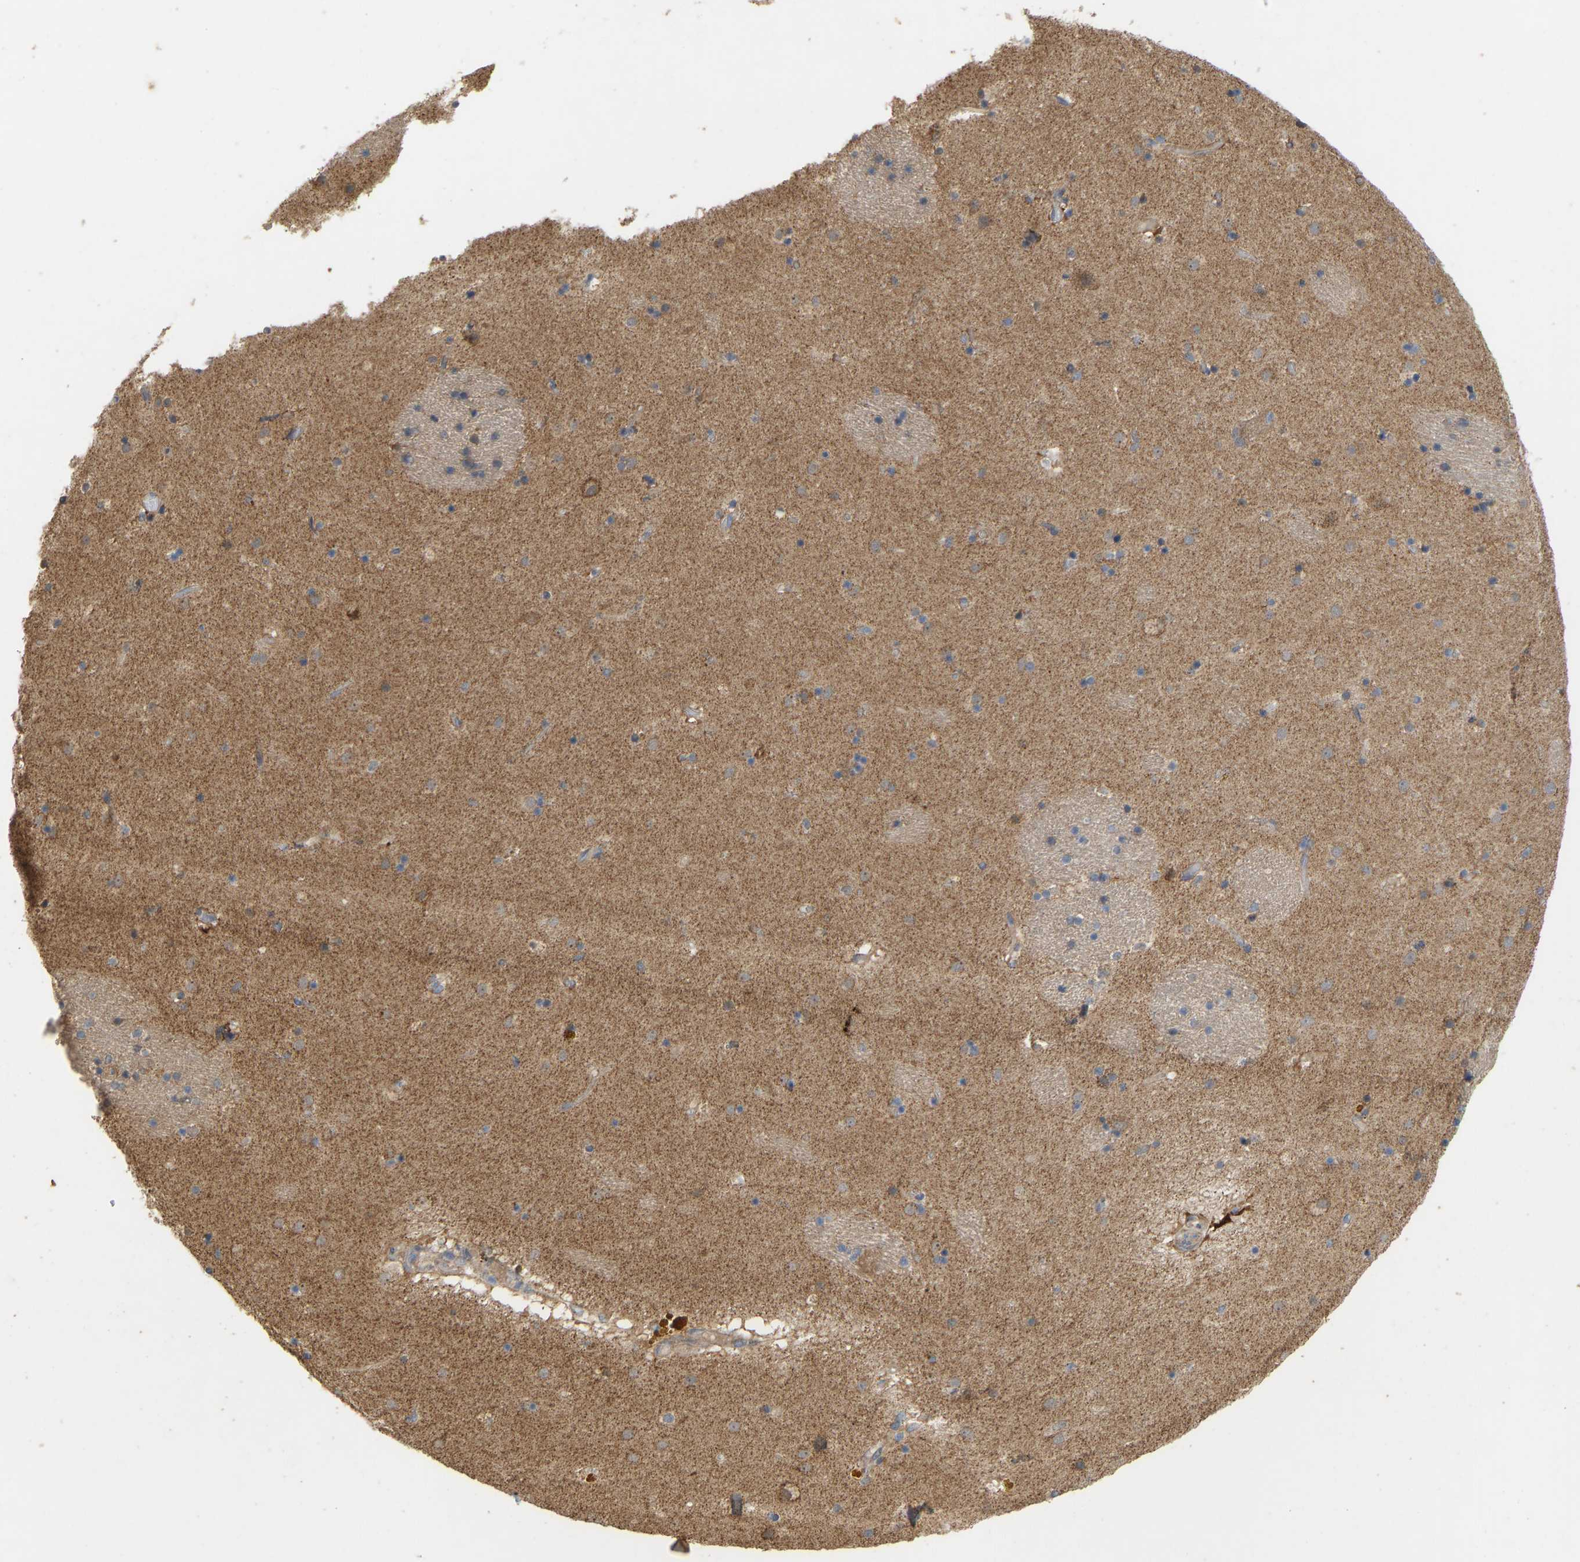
{"staining": {"intensity": "weak", "quantity": "25%-75%", "location": "cytoplasmic/membranous"}, "tissue": "caudate", "cell_type": "Glial cells", "image_type": "normal", "snomed": [{"axis": "morphology", "description": "Normal tissue, NOS"}, {"axis": "topography", "description": "Lateral ventricle wall"}], "caption": "Brown immunohistochemical staining in benign caudate demonstrates weak cytoplasmic/membranous positivity in about 25%-75% of glial cells.", "gene": "HACD2", "patient": {"sex": "male", "age": 70}}